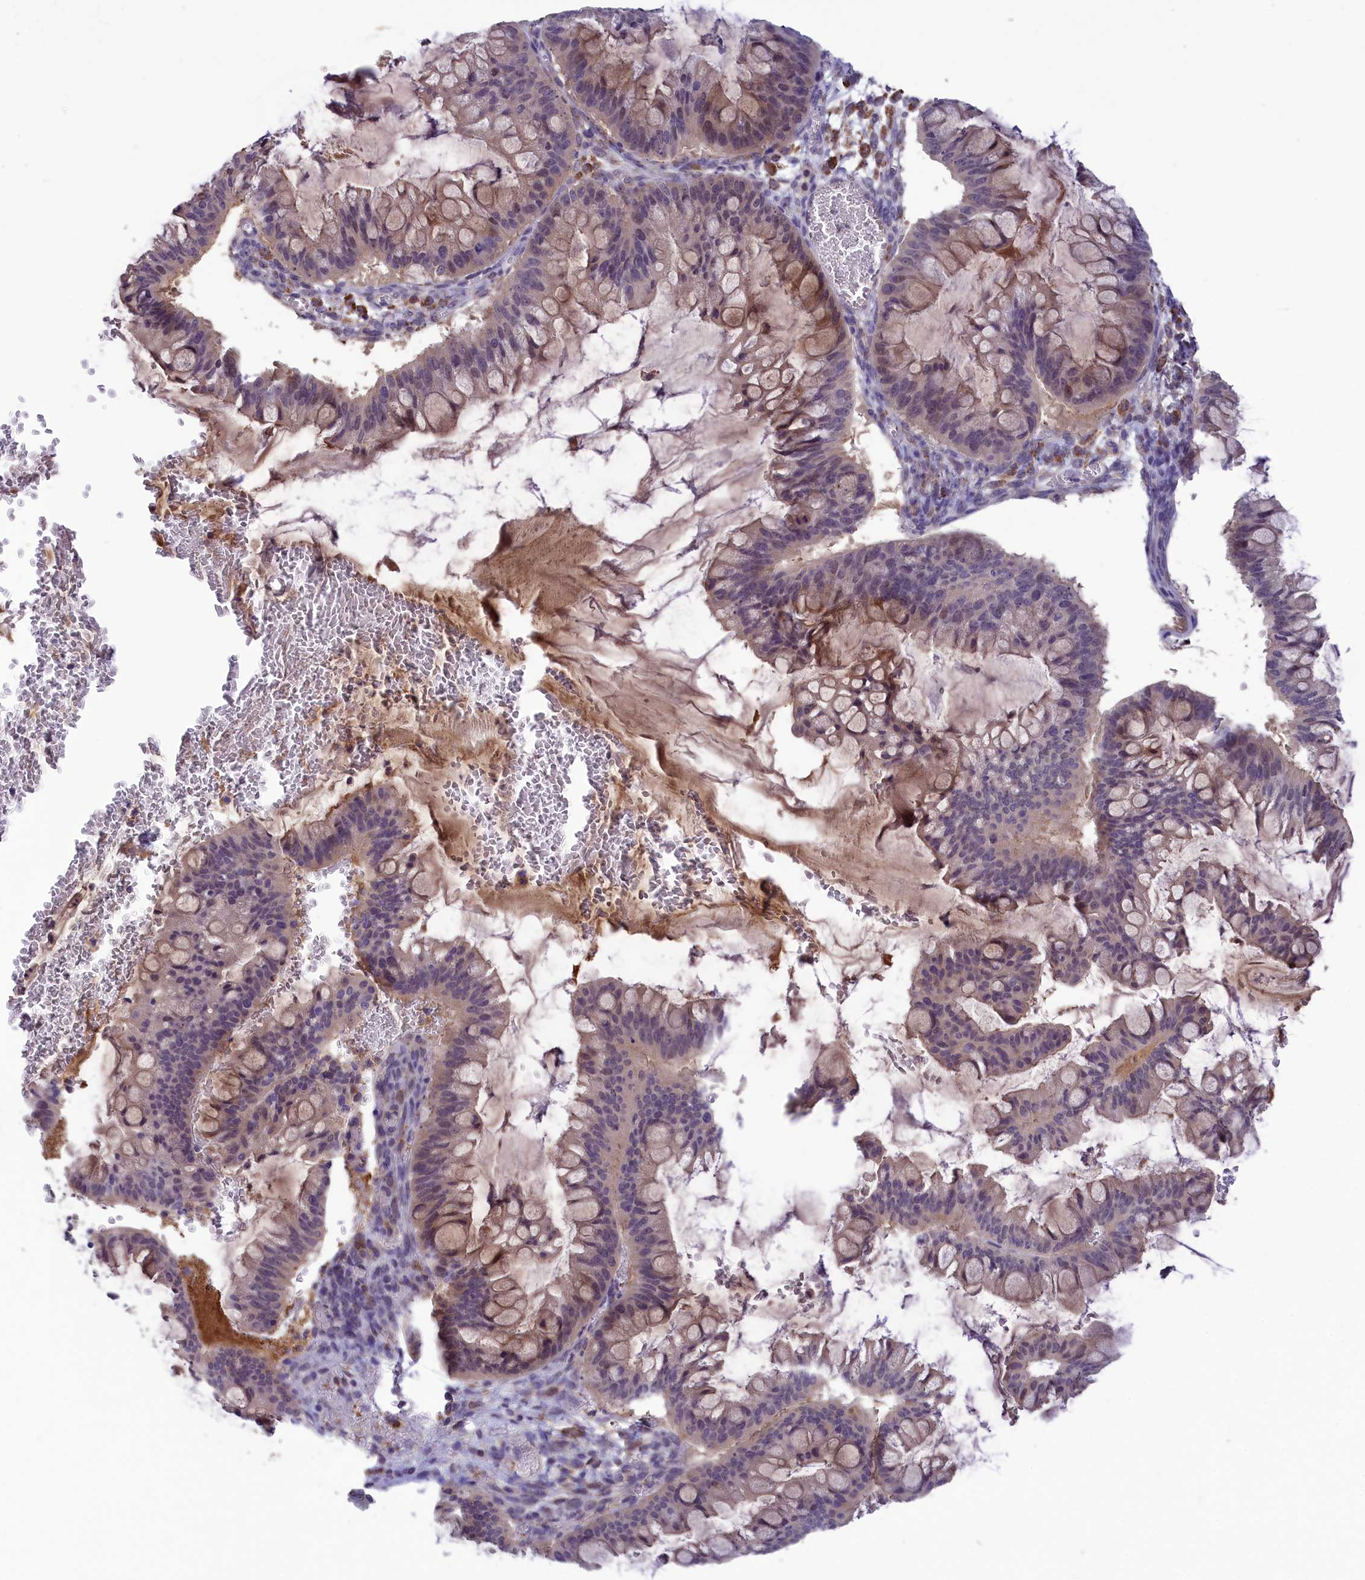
{"staining": {"intensity": "weak", "quantity": "25%-75%", "location": "cytoplasmic/membranous"}, "tissue": "ovarian cancer", "cell_type": "Tumor cells", "image_type": "cancer", "snomed": [{"axis": "morphology", "description": "Cystadenocarcinoma, mucinous, NOS"}, {"axis": "topography", "description": "Ovary"}], "caption": "Weak cytoplasmic/membranous positivity for a protein is appreciated in approximately 25%-75% of tumor cells of ovarian mucinous cystadenocarcinoma using immunohistochemistry (IHC).", "gene": "STYX", "patient": {"sex": "female", "age": 73}}